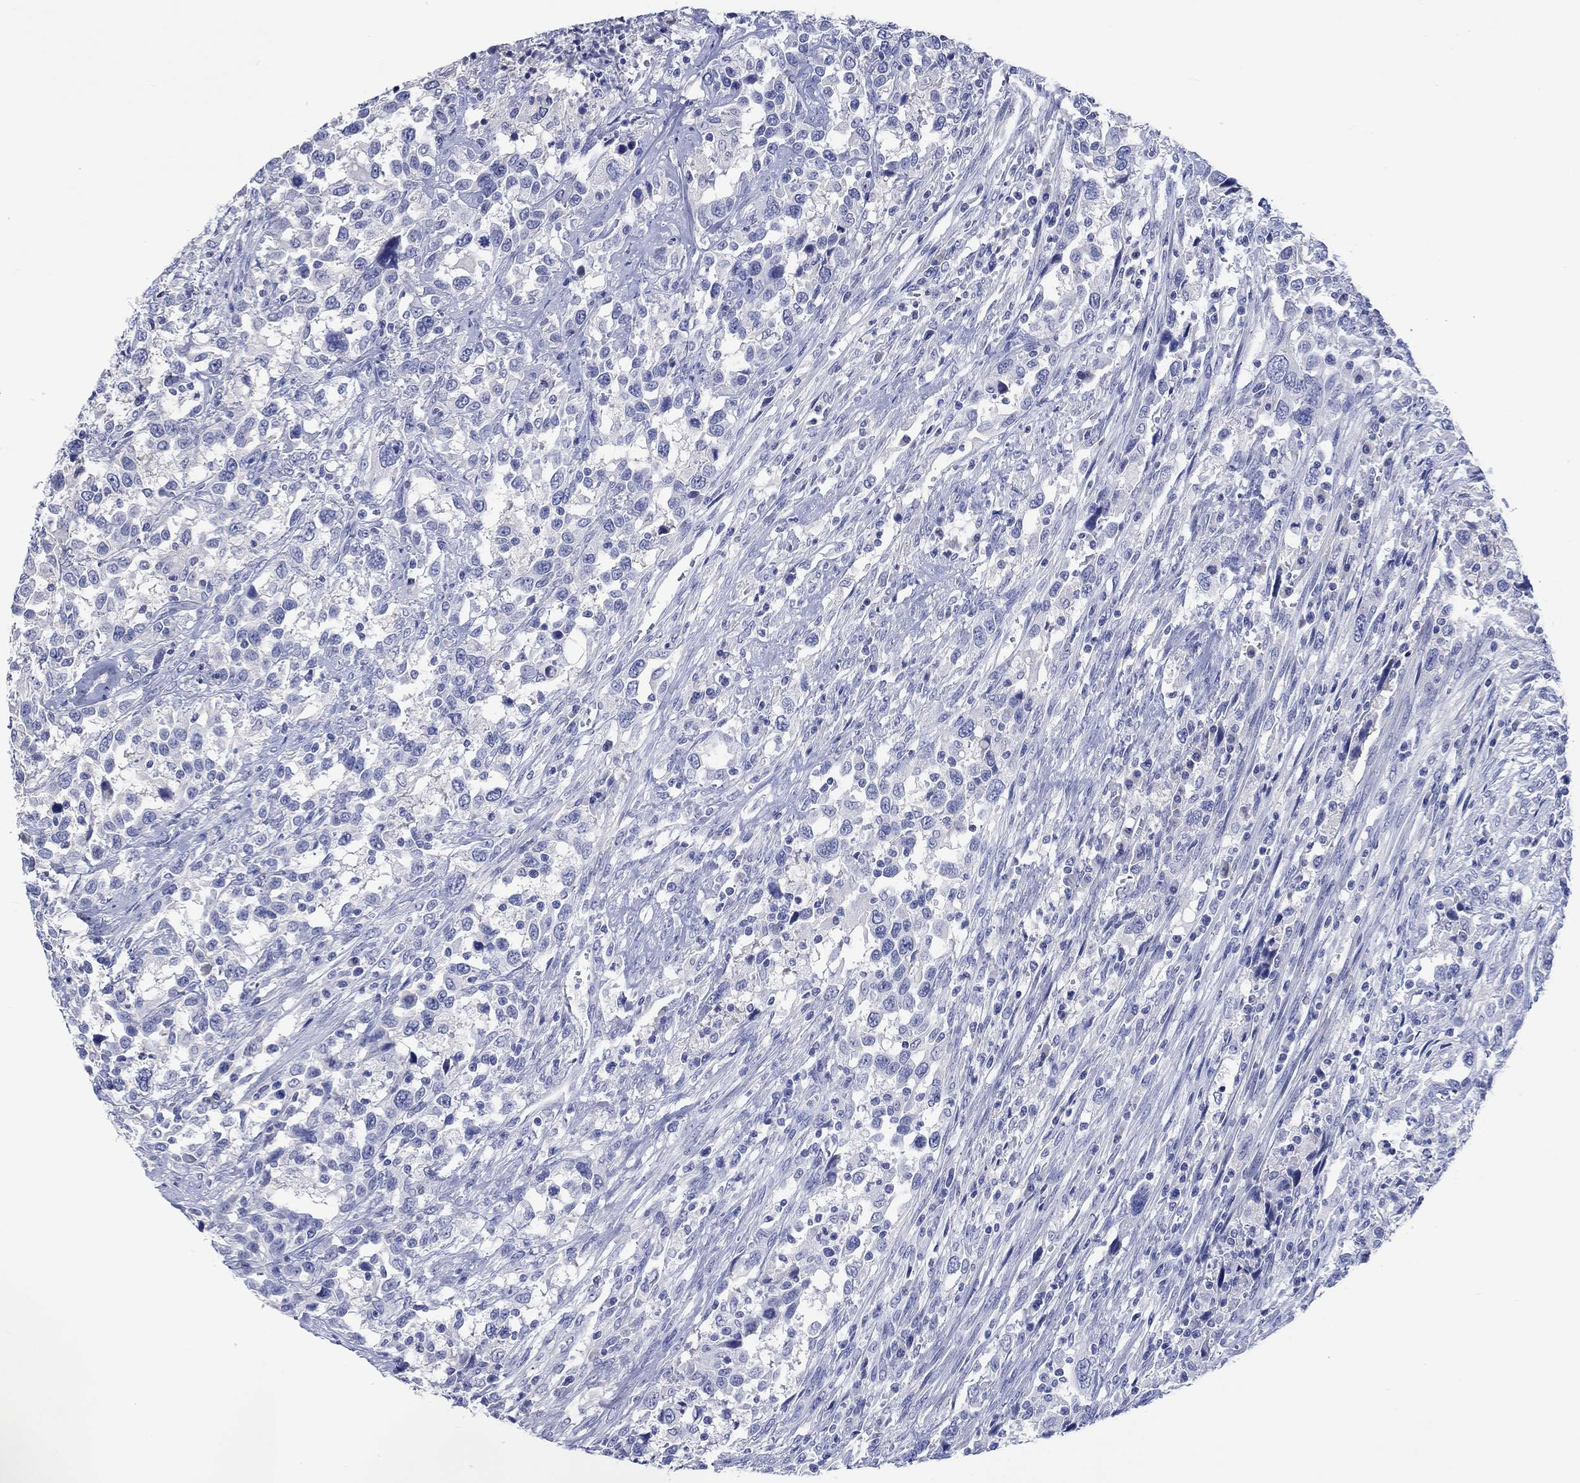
{"staining": {"intensity": "negative", "quantity": "none", "location": "none"}, "tissue": "urothelial cancer", "cell_type": "Tumor cells", "image_type": "cancer", "snomed": [{"axis": "morphology", "description": "Urothelial carcinoma, NOS"}, {"axis": "morphology", "description": "Urothelial carcinoma, High grade"}, {"axis": "topography", "description": "Urinary bladder"}], "caption": "A high-resolution micrograph shows immunohistochemistry (IHC) staining of transitional cell carcinoma, which displays no significant staining in tumor cells.", "gene": "TOMM20L", "patient": {"sex": "female", "age": 64}}